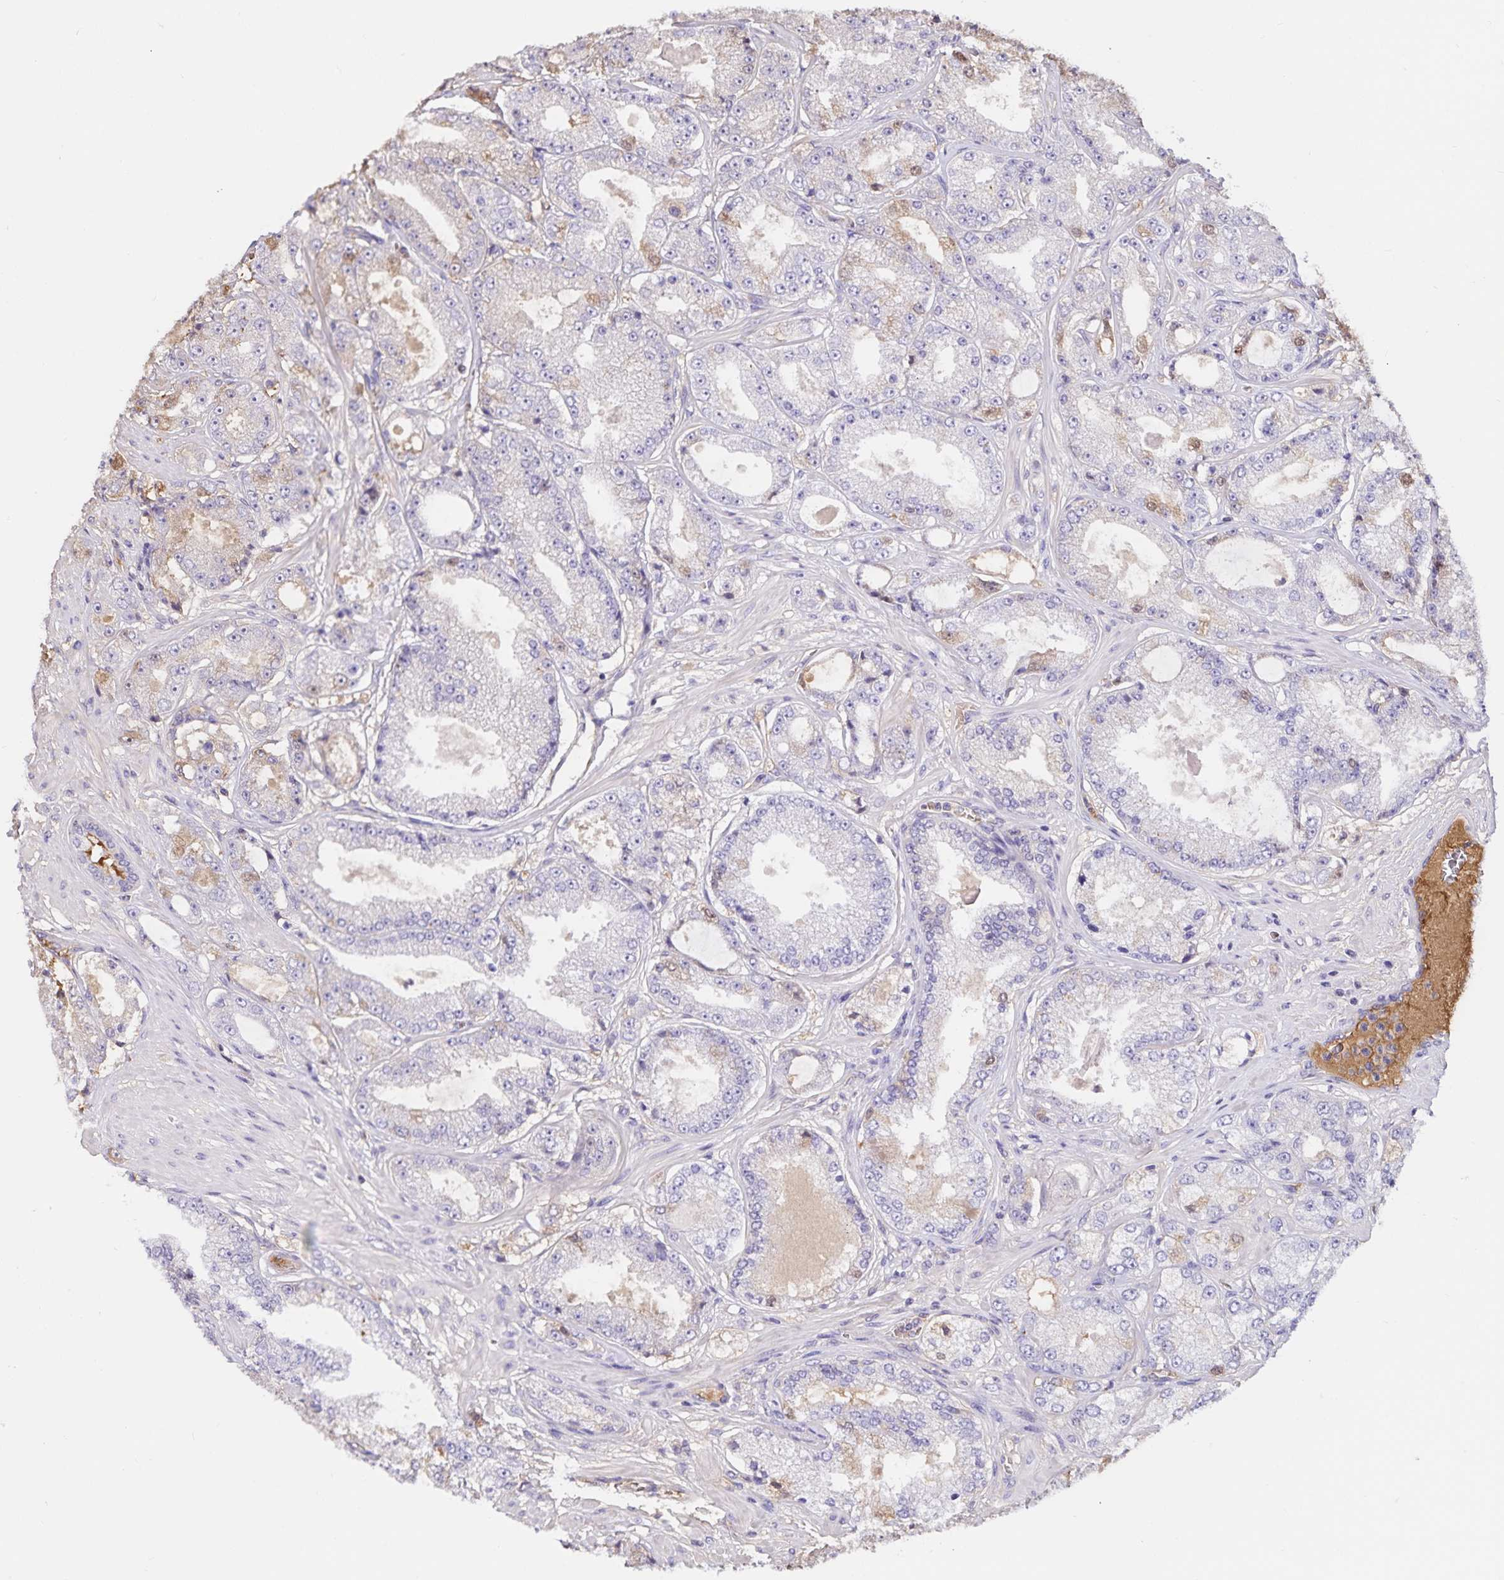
{"staining": {"intensity": "negative", "quantity": "none", "location": "none"}, "tissue": "prostate cancer", "cell_type": "Tumor cells", "image_type": "cancer", "snomed": [{"axis": "morphology", "description": "Normal tissue, NOS"}, {"axis": "morphology", "description": "Adenocarcinoma, High grade"}, {"axis": "topography", "description": "Prostate"}, {"axis": "topography", "description": "Peripheral nerve tissue"}], "caption": "Prostate adenocarcinoma (high-grade) stained for a protein using IHC displays no positivity tumor cells.", "gene": "FGG", "patient": {"sex": "male", "age": 68}}